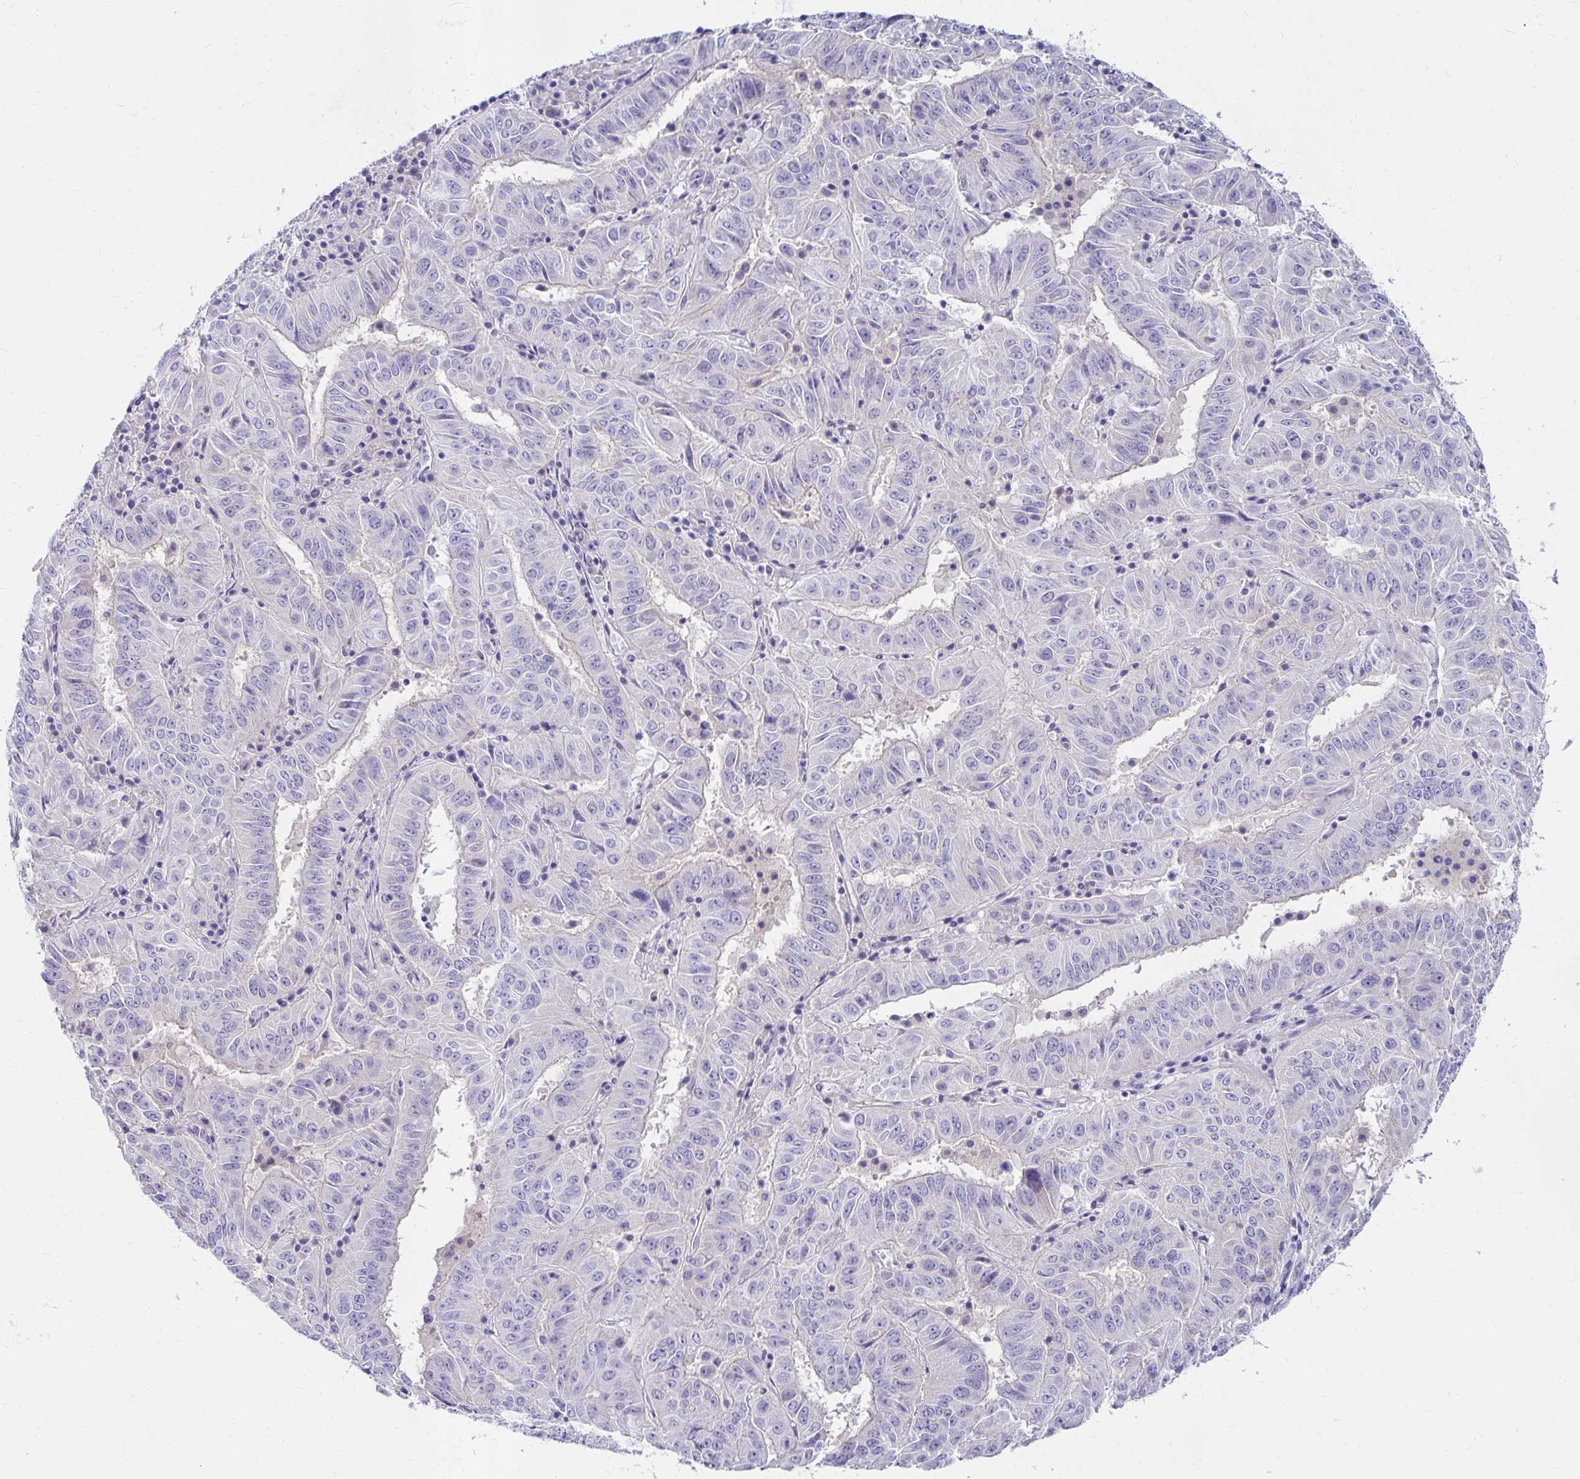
{"staining": {"intensity": "negative", "quantity": "none", "location": "none"}, "tissue": "pancreatic cancer", "cell_type": "Tumor cells", "image_type": "cancer", "snomed": [{"axis": "morphology", "description": "Adenocarcinoma, NOS"}, {"axis": "topography", "description": "Pancreas"}], "caption": "Tumor cells are negative for brown protein staining in pancreatic cancer (adenocarcinoma).", "gene": "C19orf81", "patient": {"sex": "male", "age": 63}}